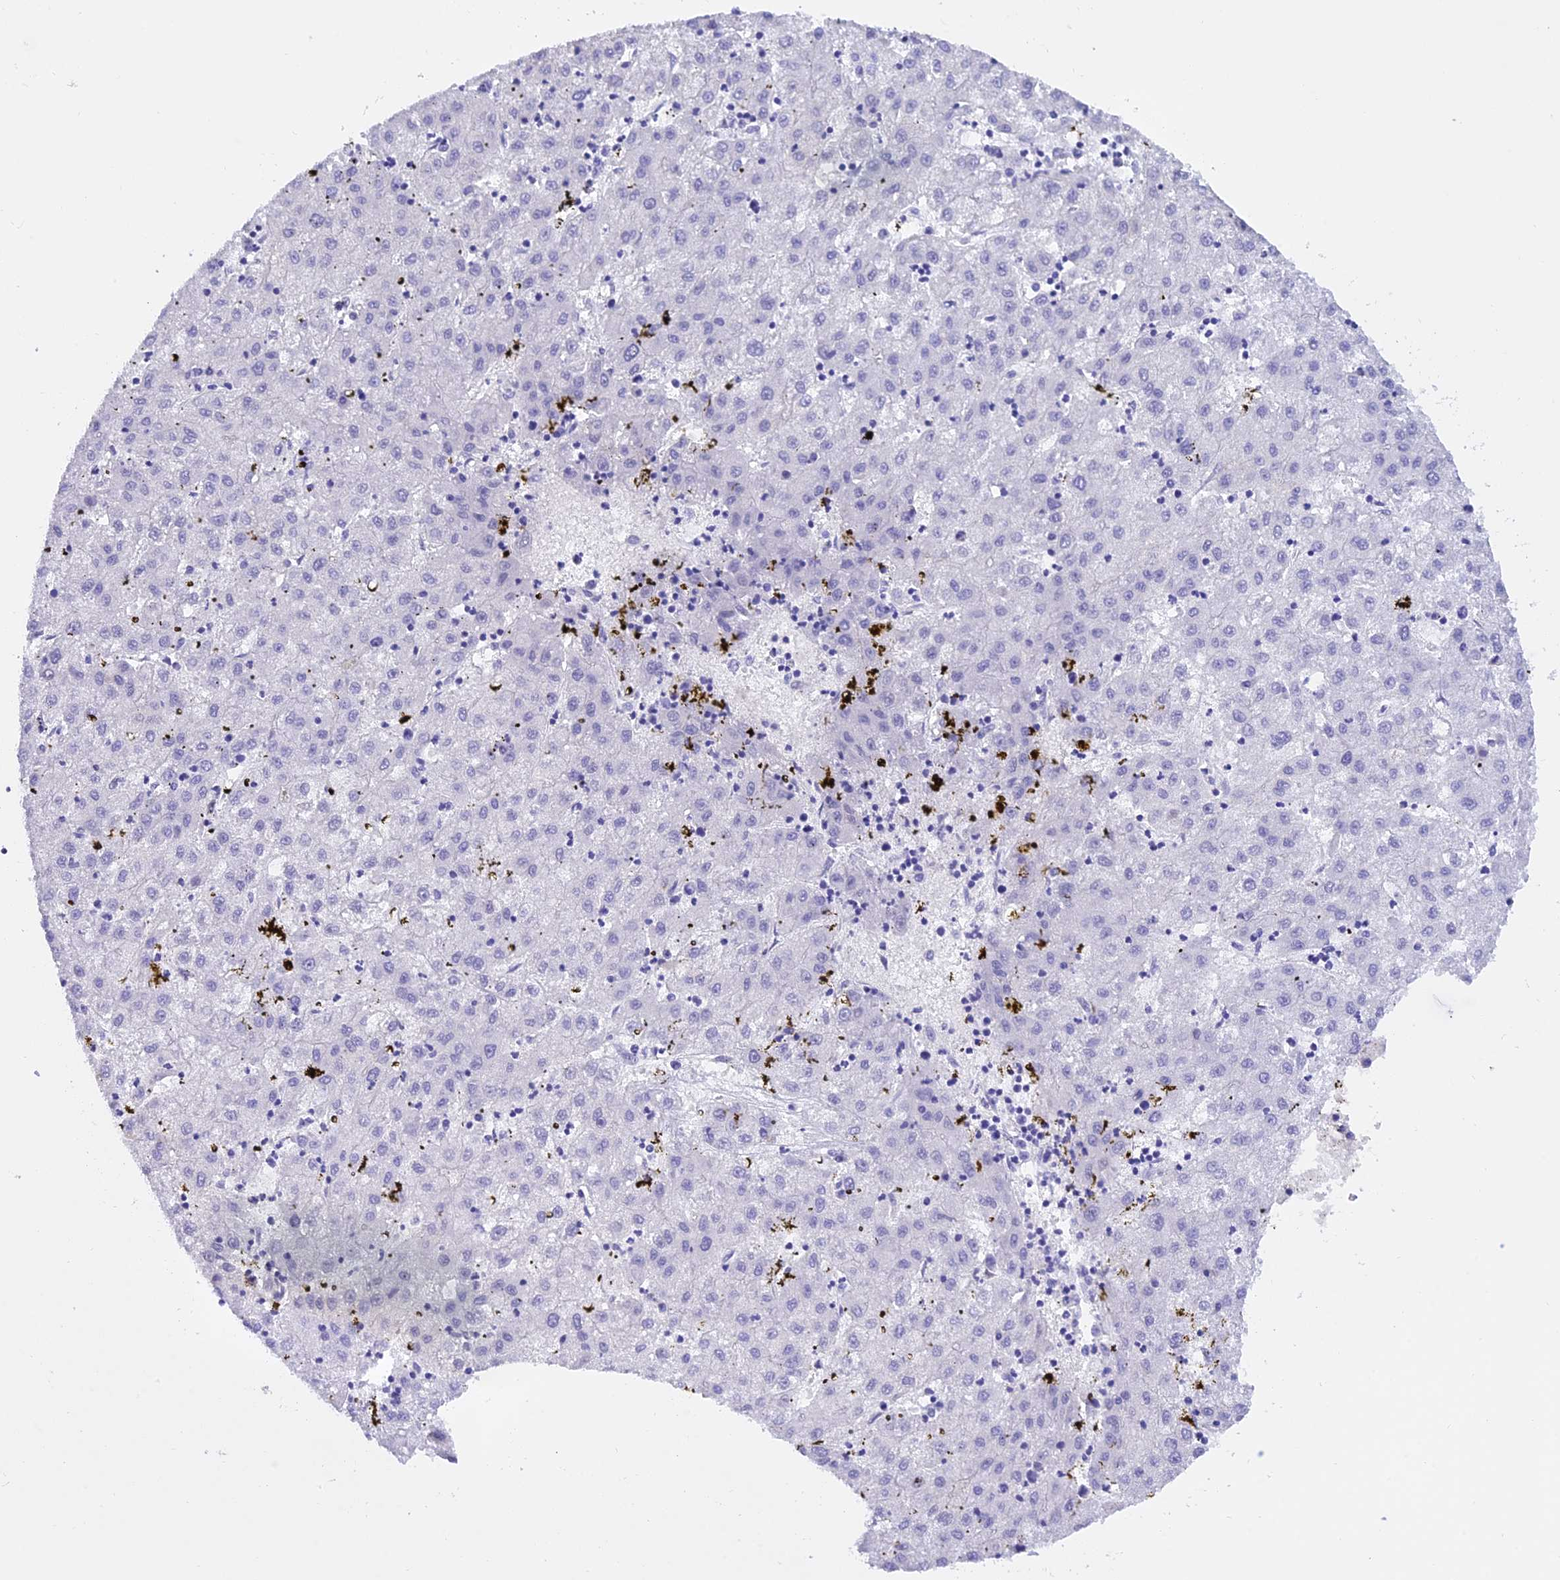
{"staining": {"intensity": "negative", "quantity": "none", "location": "none"}, "tissue": "liver cancer", "cell_type": "Tumor cells", "image_type": "cancer", "snomed": [{"axis": "morphology", "description": "Carcinoma, Hepatocellular, NOS"}, {"axis": "topography", "description": "Liver"}], "caption": "IHC of liver cancer exhibits no staining in tumor cells.", "gene": "C17orf67", "patient": {"sex": "male", "age": 72}}